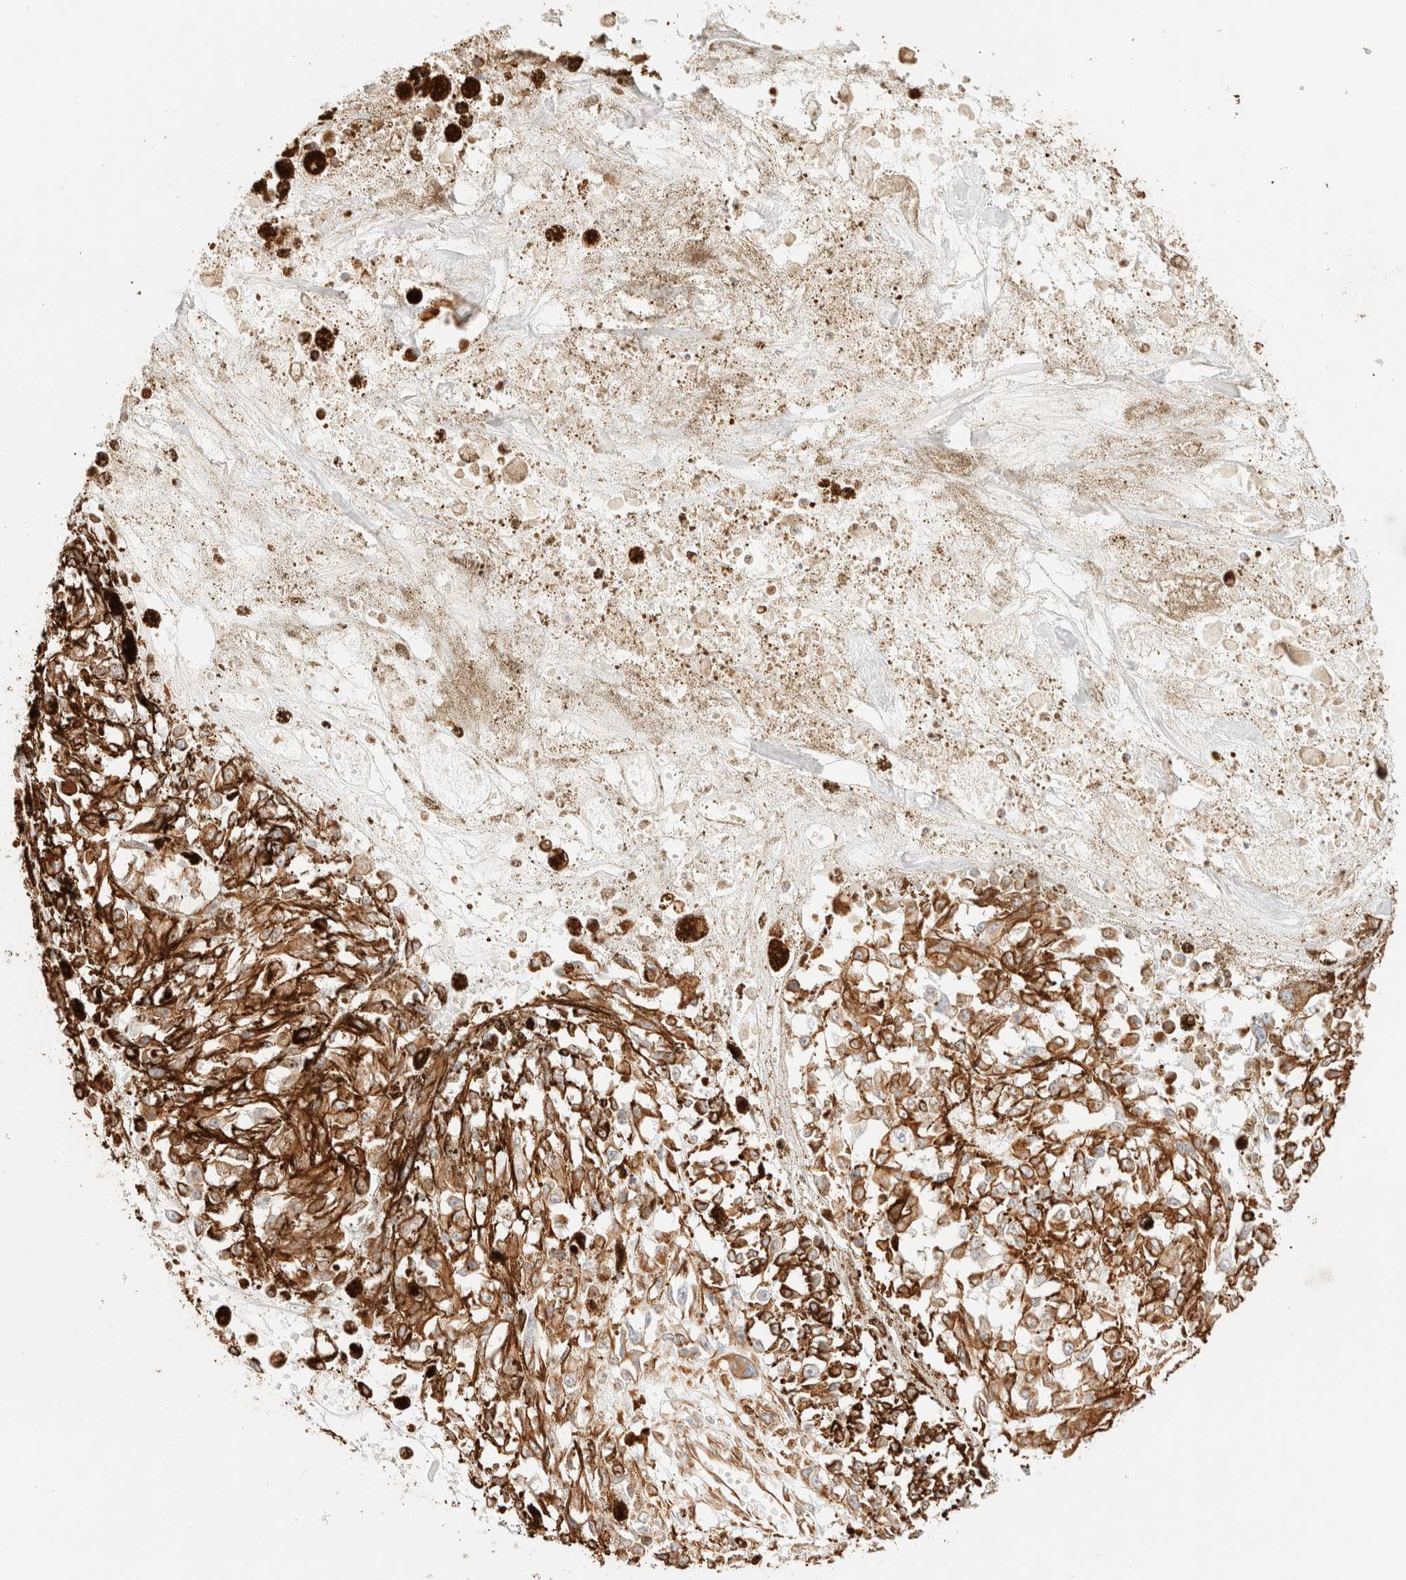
{"staining": {"intensity": "moderate", "quantity": ">75%", "location": "cytoplasmic/membranous"}, "tissue": "melanoma", "cell_type": "Tumor cells", "image_type": "cancer", "snomed": [{"axis": "morphology", "description": "Malignant melanoma, Metastatic site"}, {"axis": "topography", "description": "Lymph node"}], "caption": "IHC histopathology image of human malignant melanoma (metastatic site) stained for a protein (brown), which shows medium levels of moderate cytoplasmic/membranous staining in approximately >75% of tumor cells.", "gene": "ZSCAN18", "patient": {"sex": "male", "age": 59}}